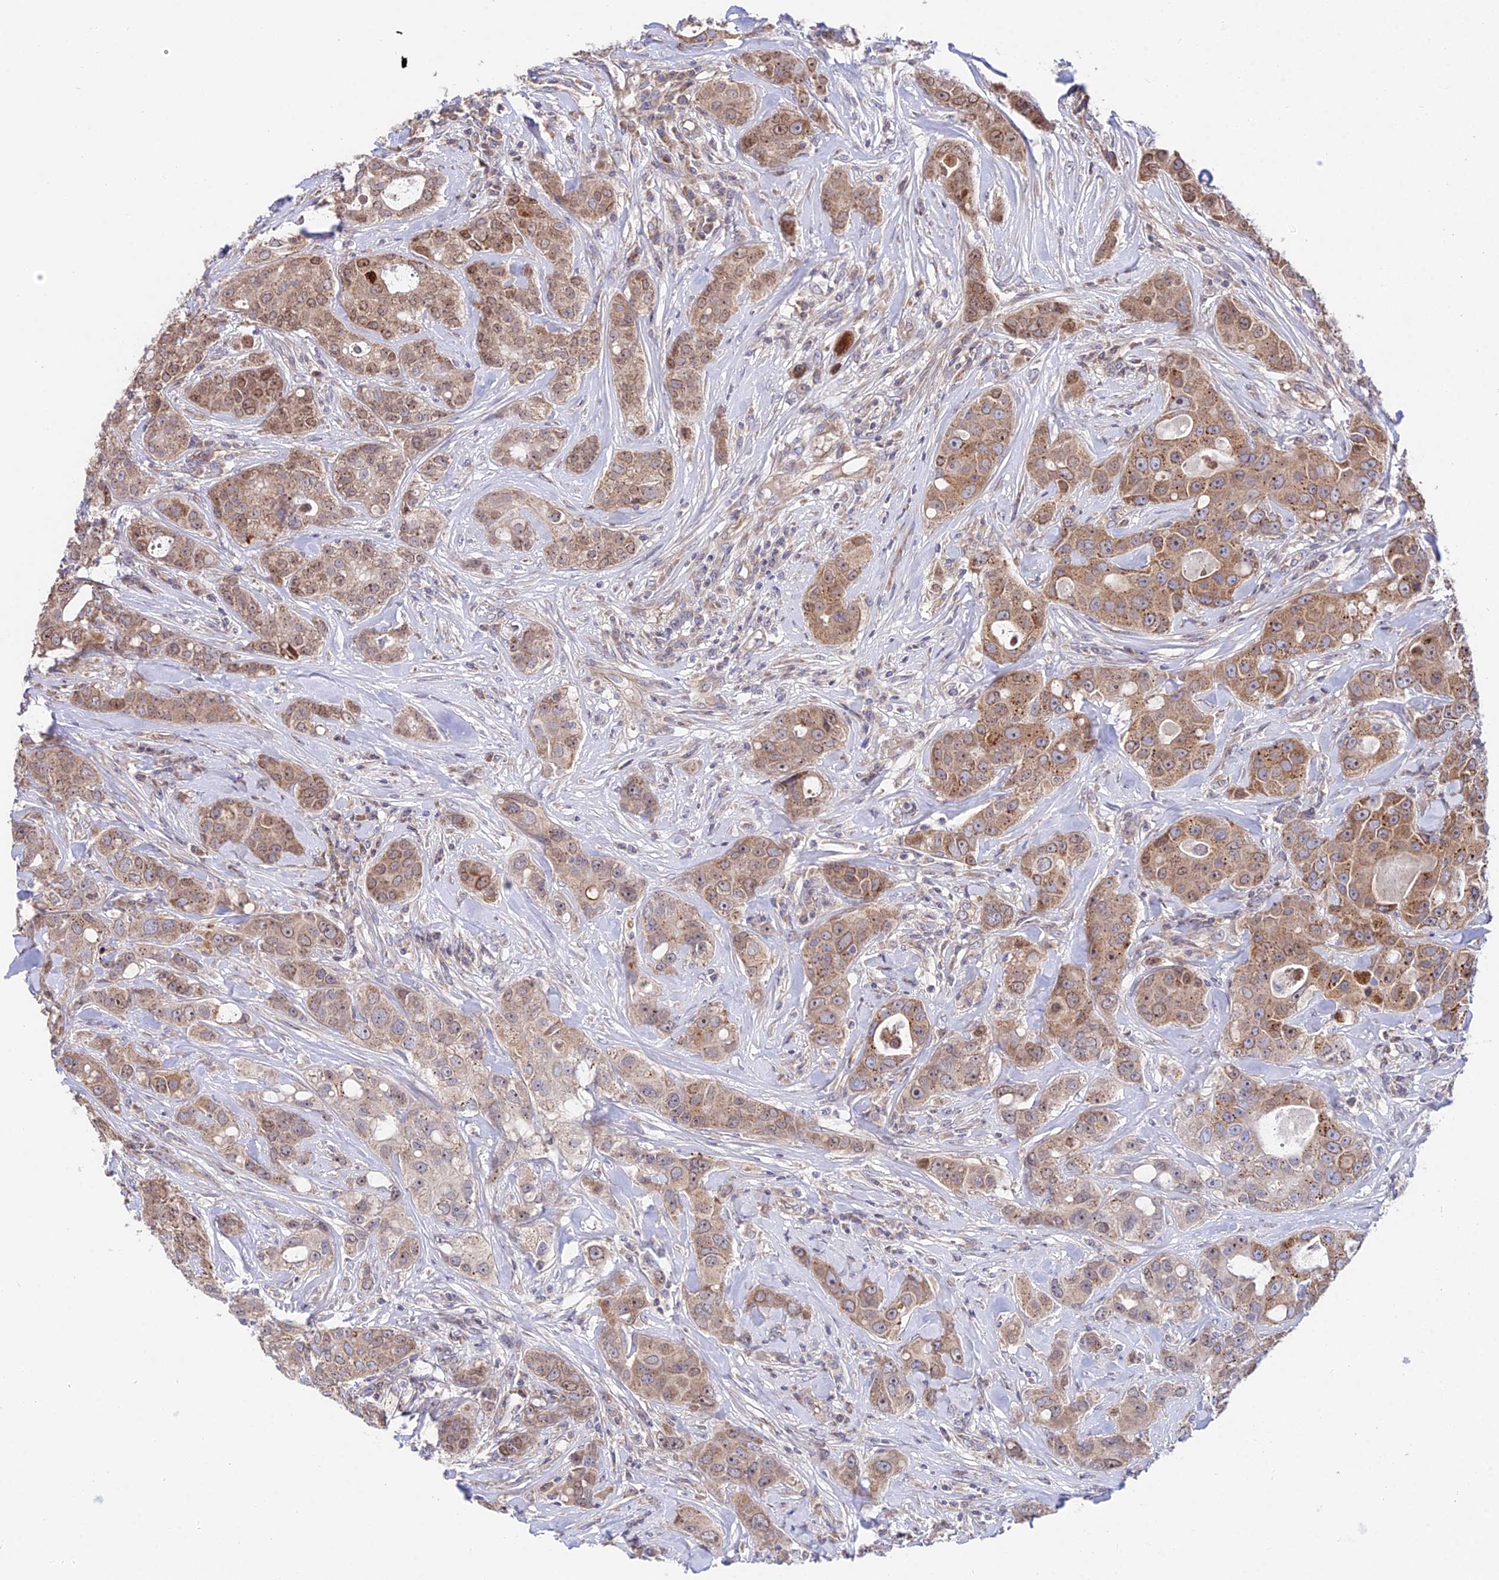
{"staining": {"intensity": "moderate", "quantity": ">75%", "location": "cytoplasmic/membranous,nuclear"}, "tissue": "breast cancer", "cell_type": "Tumor cells", "image_type": "cancer", "snomed": [{"axis": "morphology", "description": "Duct carcinoma"}, {"axis": "topography", "description": "Breast"}], "caption": "Approximately >75% of tumor cells in breast cancer show moderate cytoplasmic/membranous and nuclear protein staining as visualized by brown immunohistochemical staining.", "gene": "CDC37L1", "patient": {"sex": "female", "age": 43}}